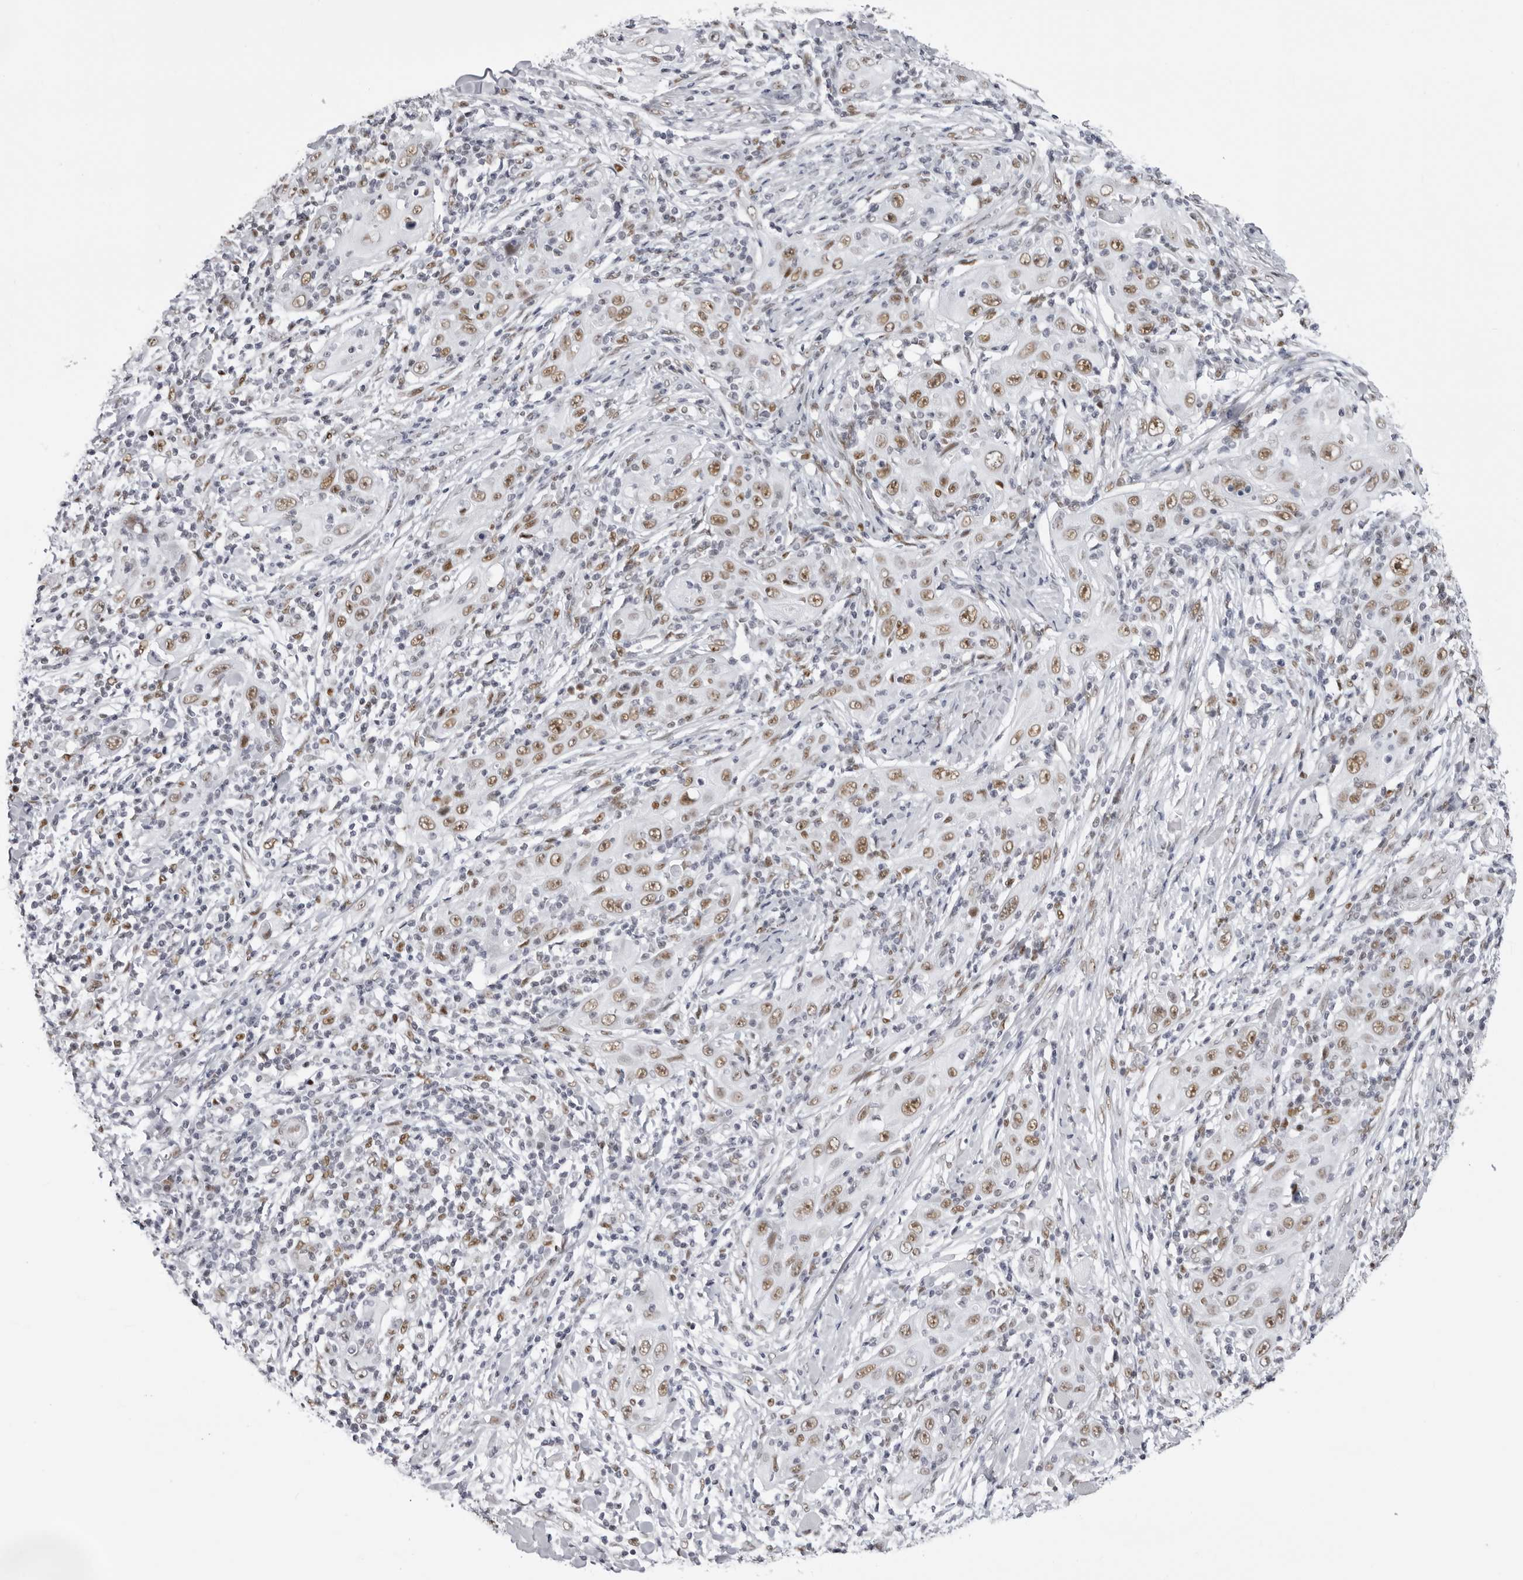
{"staining": {"intensity": "moderate", "quantity": ">75%", "location": "nuclear"}, "tissue": "skin cancer", "cell_type": "Tumor cells", "image_type": "cancer", "snomed": [{"axis": "morphology", "description": "Squamous cell carcinoma, NOS"}, {"axis": "topography", "description": "Skin"}], "caption": "DAB immunohistochemical staining of skin squamous cell carcinoma reveals moderate nuclear protein staining in about >75% of tumor cells.", "gene": "IRF2BP2", "patient": {"sex": "female", "age": 88}}